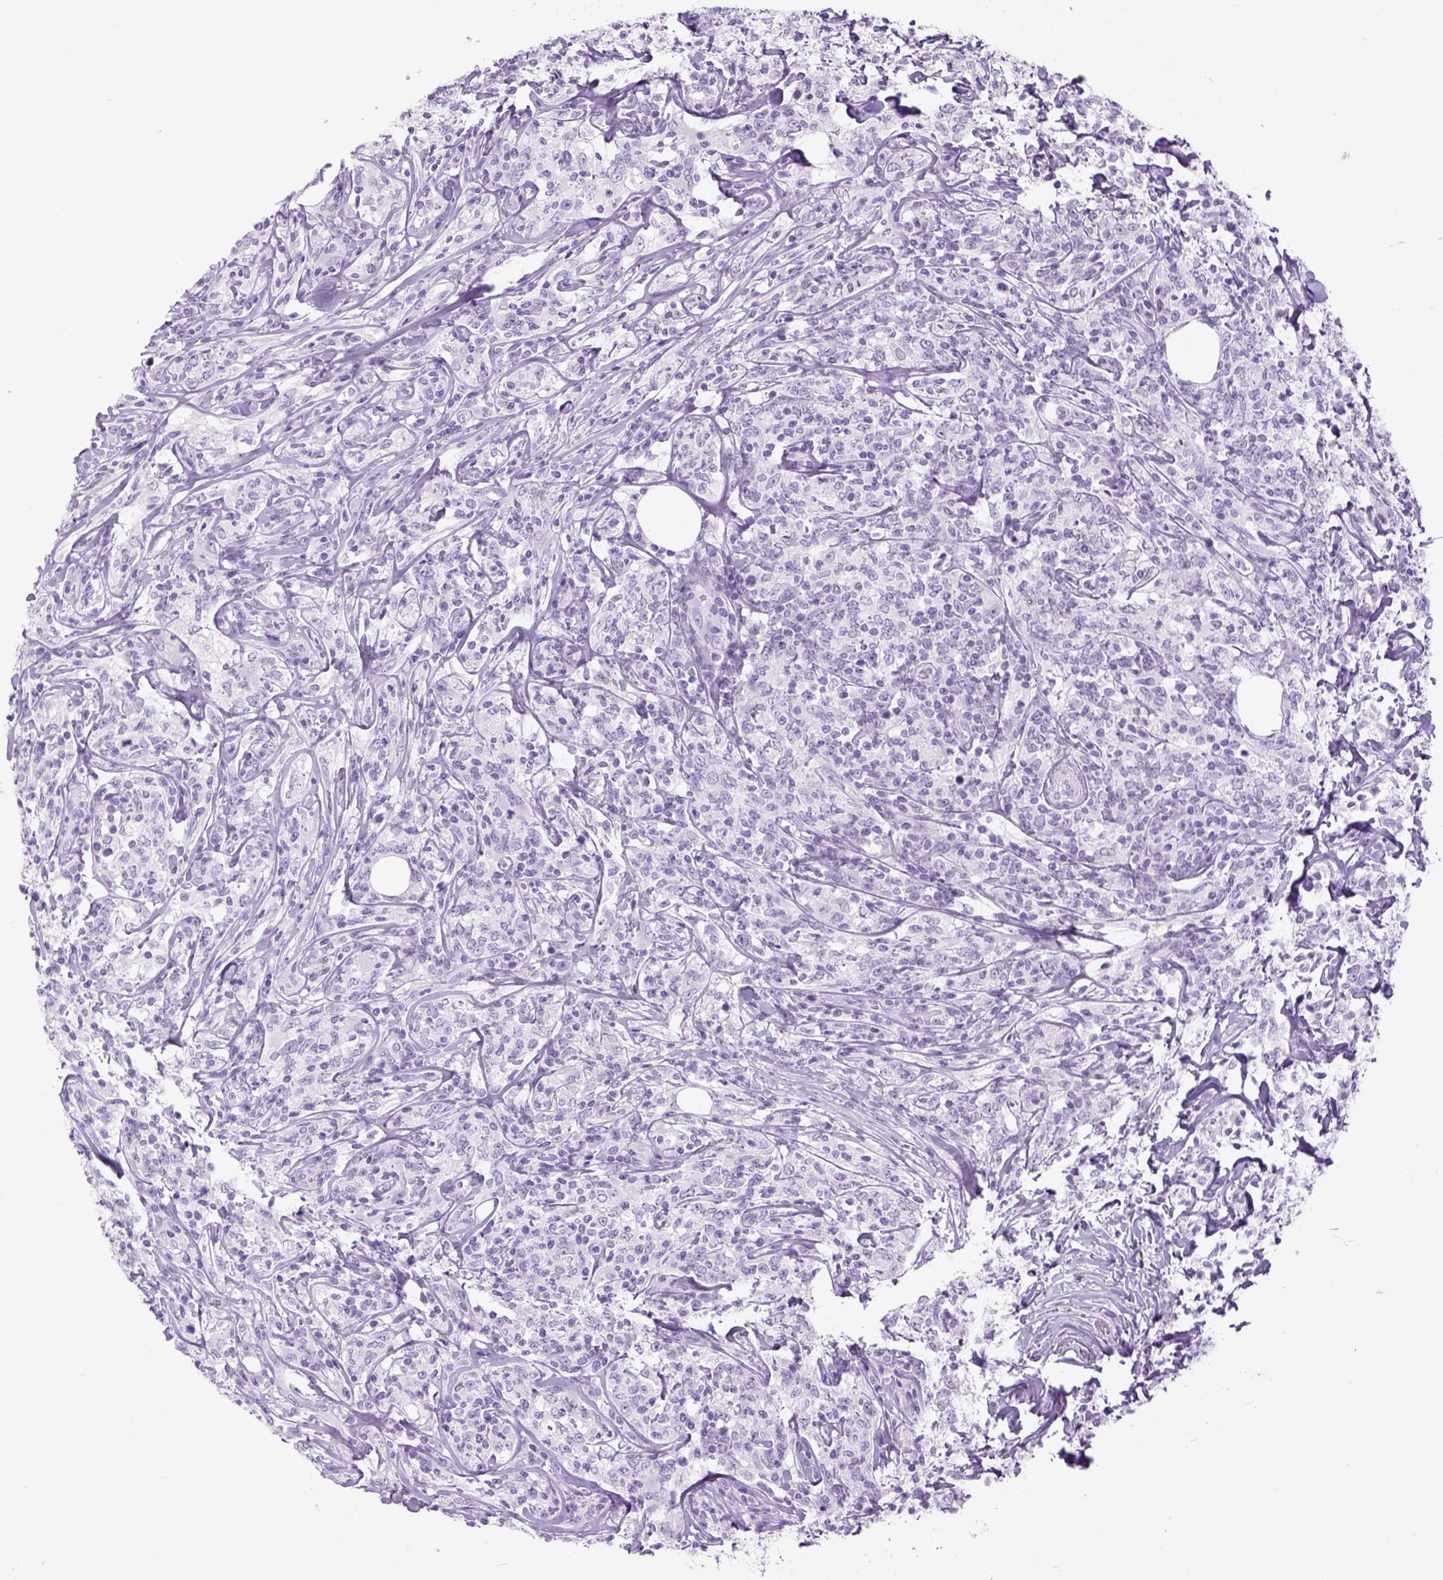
{"staining": {"intensity": "negative", "quantity": "none", "location": "none"}, "tissue": "lymphoma", "cell_type": "Tumor cells", "image_type": "cancer", "snomed": [{"axis": "morphology", "description": "Malignant lymphoma, non-Hodgkin's type, High grade"}, {"axis": "topography", "description": "Lymph node"}], "caption": "Tumor cells show no significant staining in lymphoma.", "gene": "LGSN", "patient": {"sex": "female", "age": 84}}